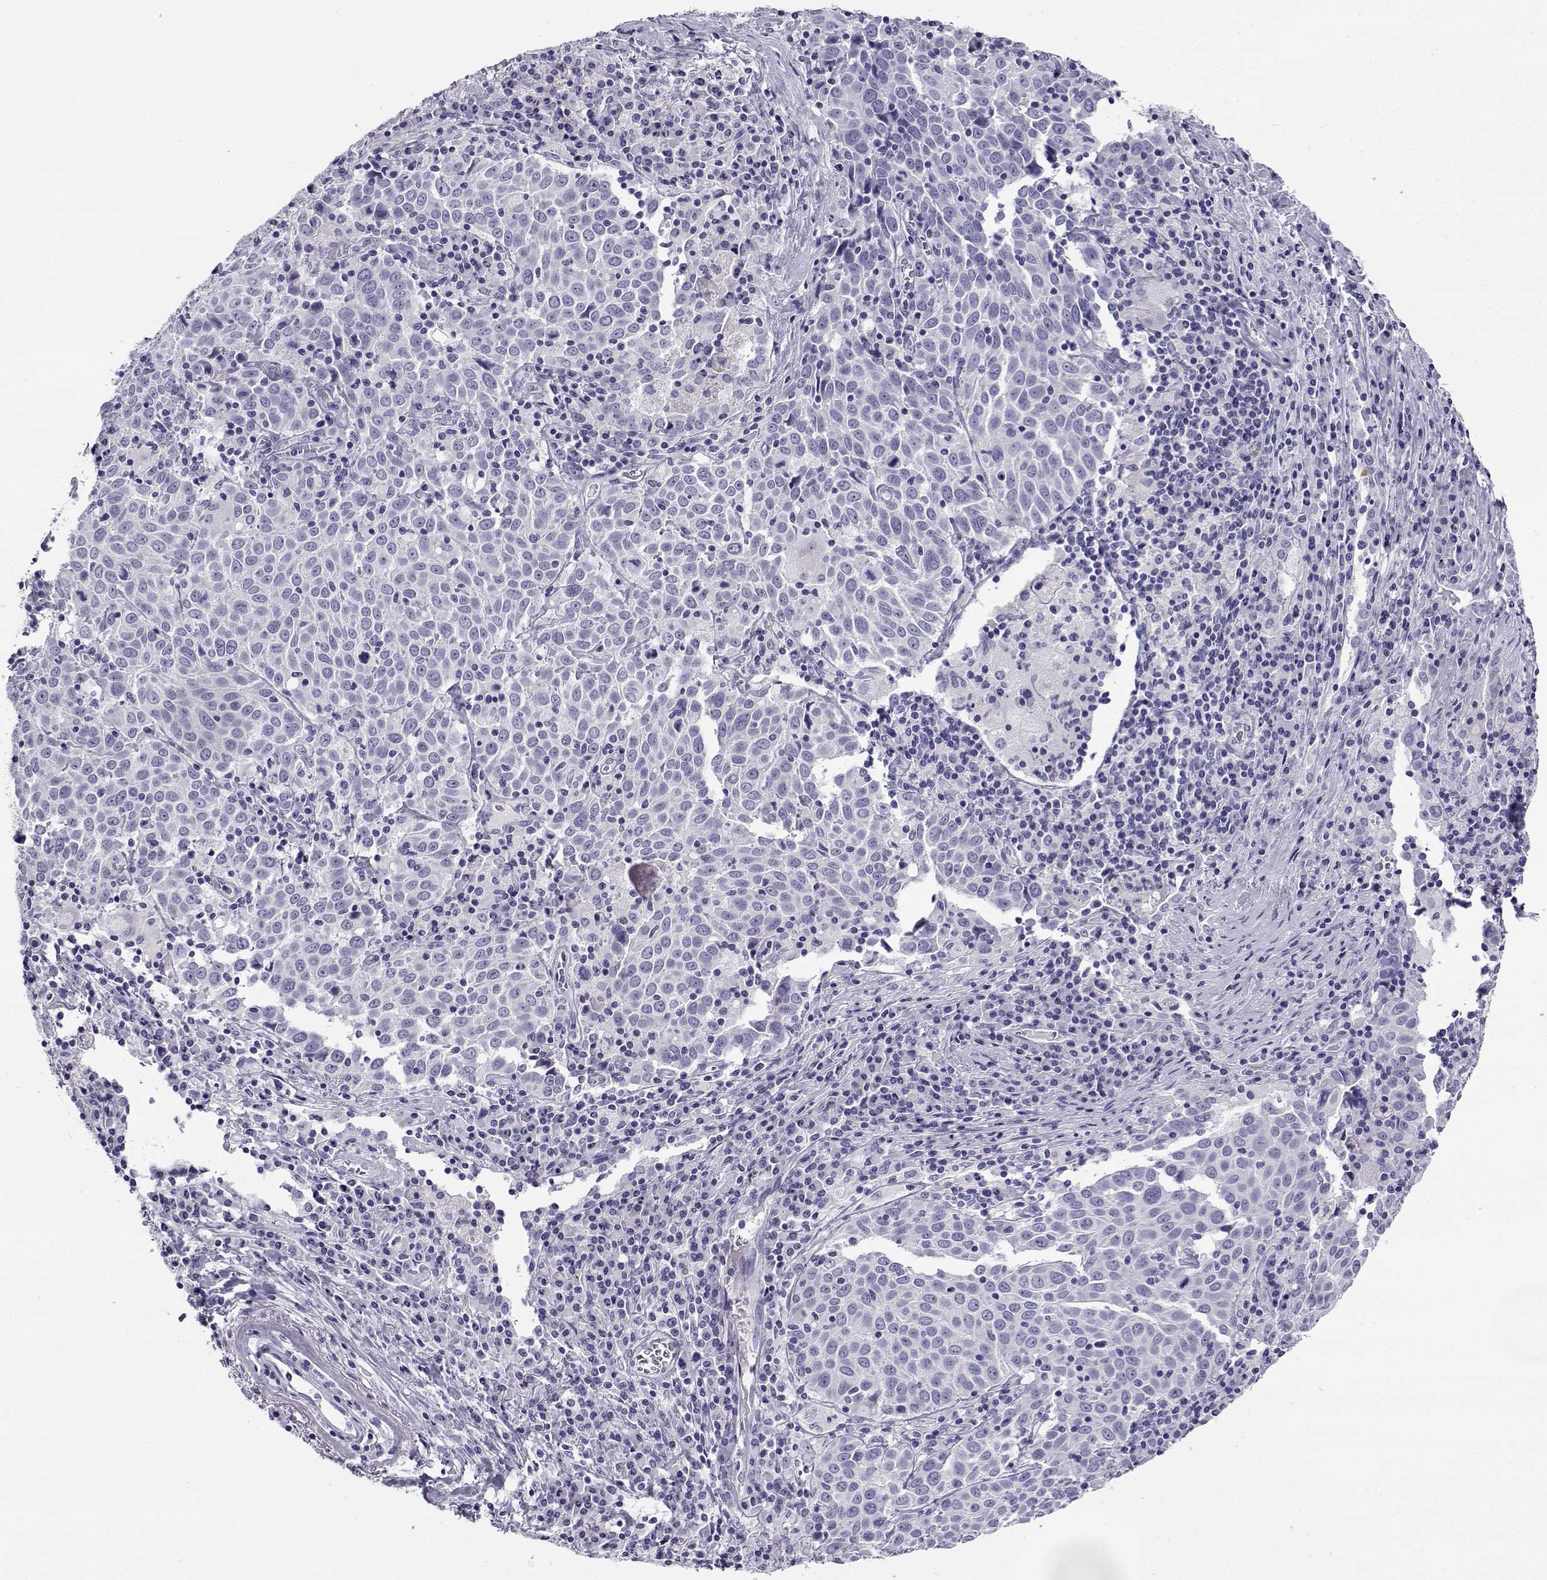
{"staining": {"intensity": "negative", "quantity": "none", "location": "none"}, "tissue": "lung cancer", "cell_type": "Tumor cells", "image_type": "cancer", "snomed": [{"axis": "morphology", "description": "Squamous cell carcinoma, NOS"}, {"axis": "topography", "description": "Lung"}], "caption": "This is an IHC histopathology image of human lung cancer (squamous cell carcinoma). There is no staining in tumor cells.", "gene": "CABS1", "patient": {"sex": "male", "age": 57}}